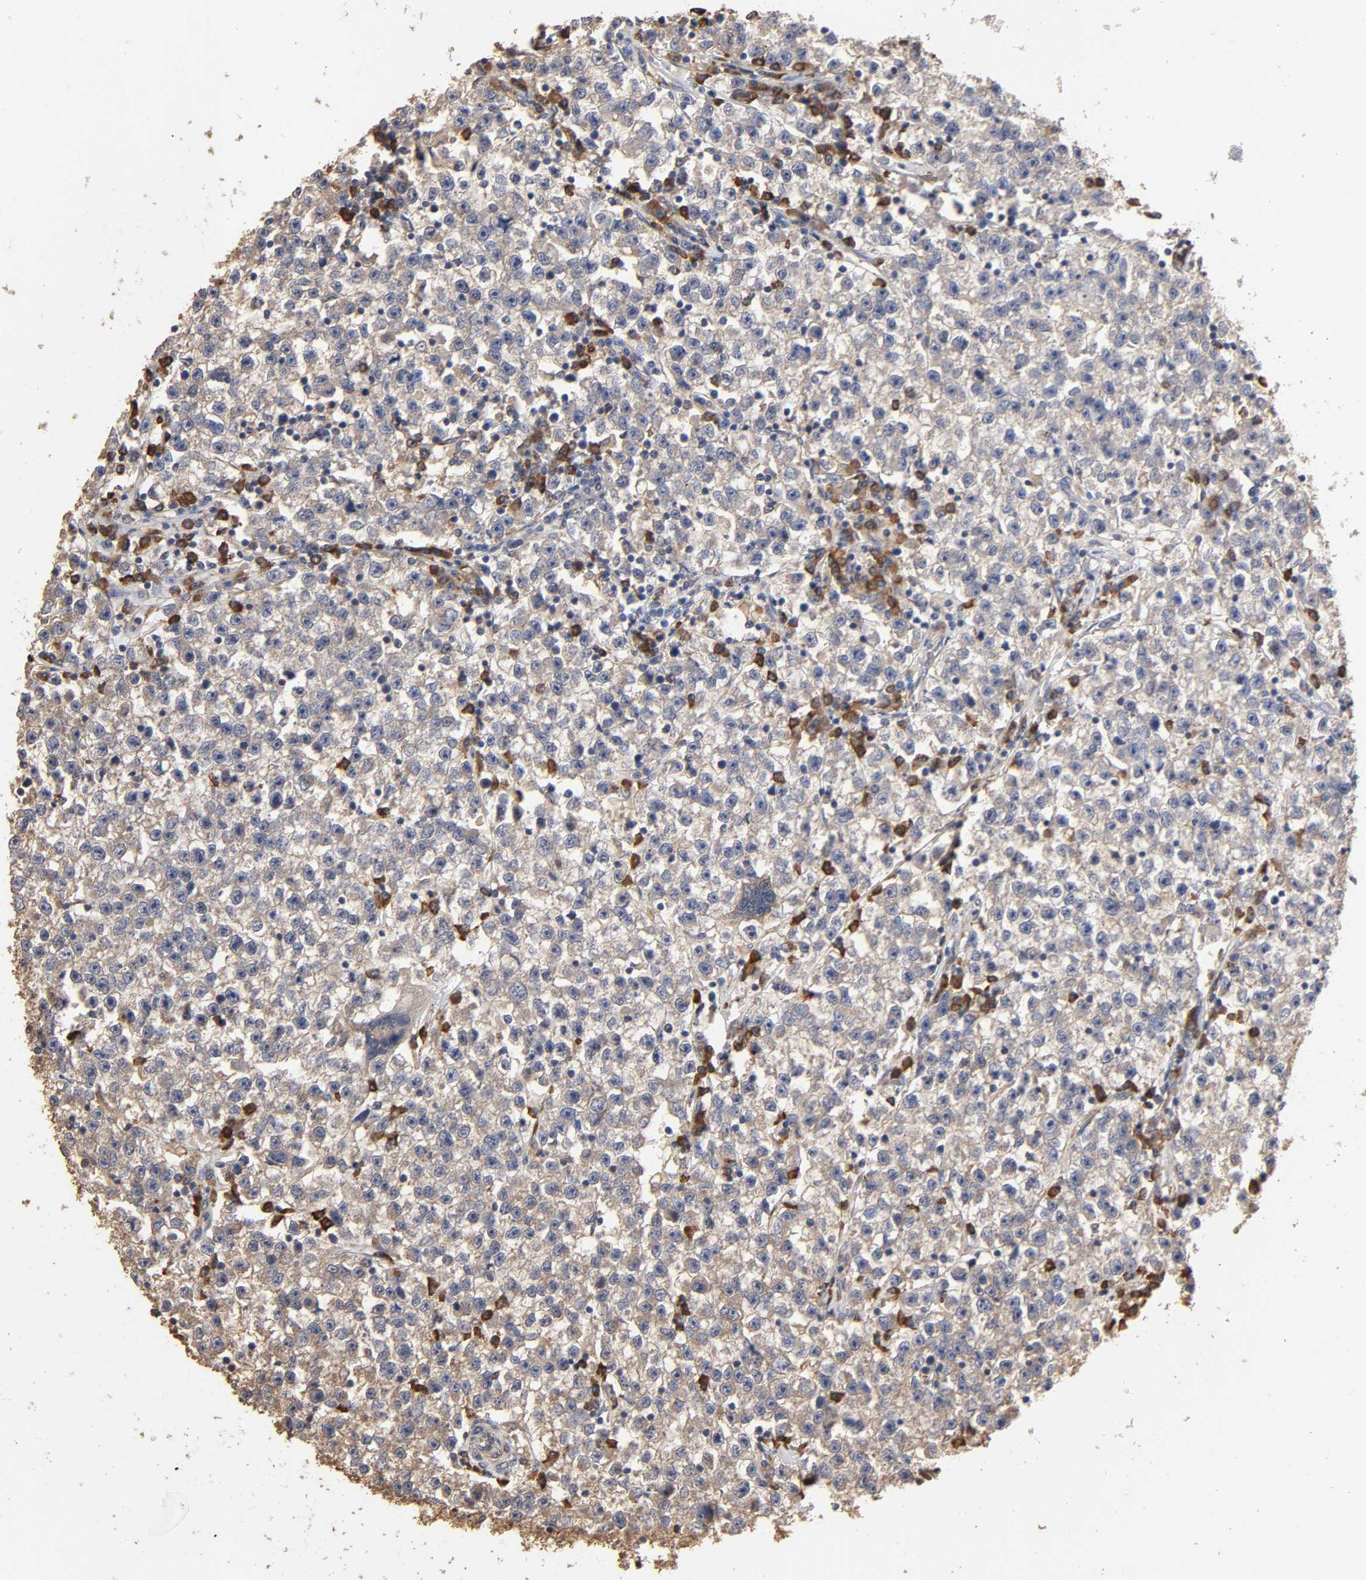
{"staining": {"intensity": "weak", "quantity": "25%-75%", "location": "cytoplasmic/membranous"}, "tissue": "testis cancer", "cell_type": "Tumor cells", "image_type": "cancer", "snomed": [{"axis": "morphology", "description": "Seminoma, NOS"}, {"axis": "topography", "description": "Testis"}], "caption": "Immunohistochemical staining of testis seminoma shows low levels of weak cytoplasmic/membranous protein expression in approximately 25%-75% of tumor cells.", "gene": "EIF4G2", "patient": {"sex": "male", "age": 22}}